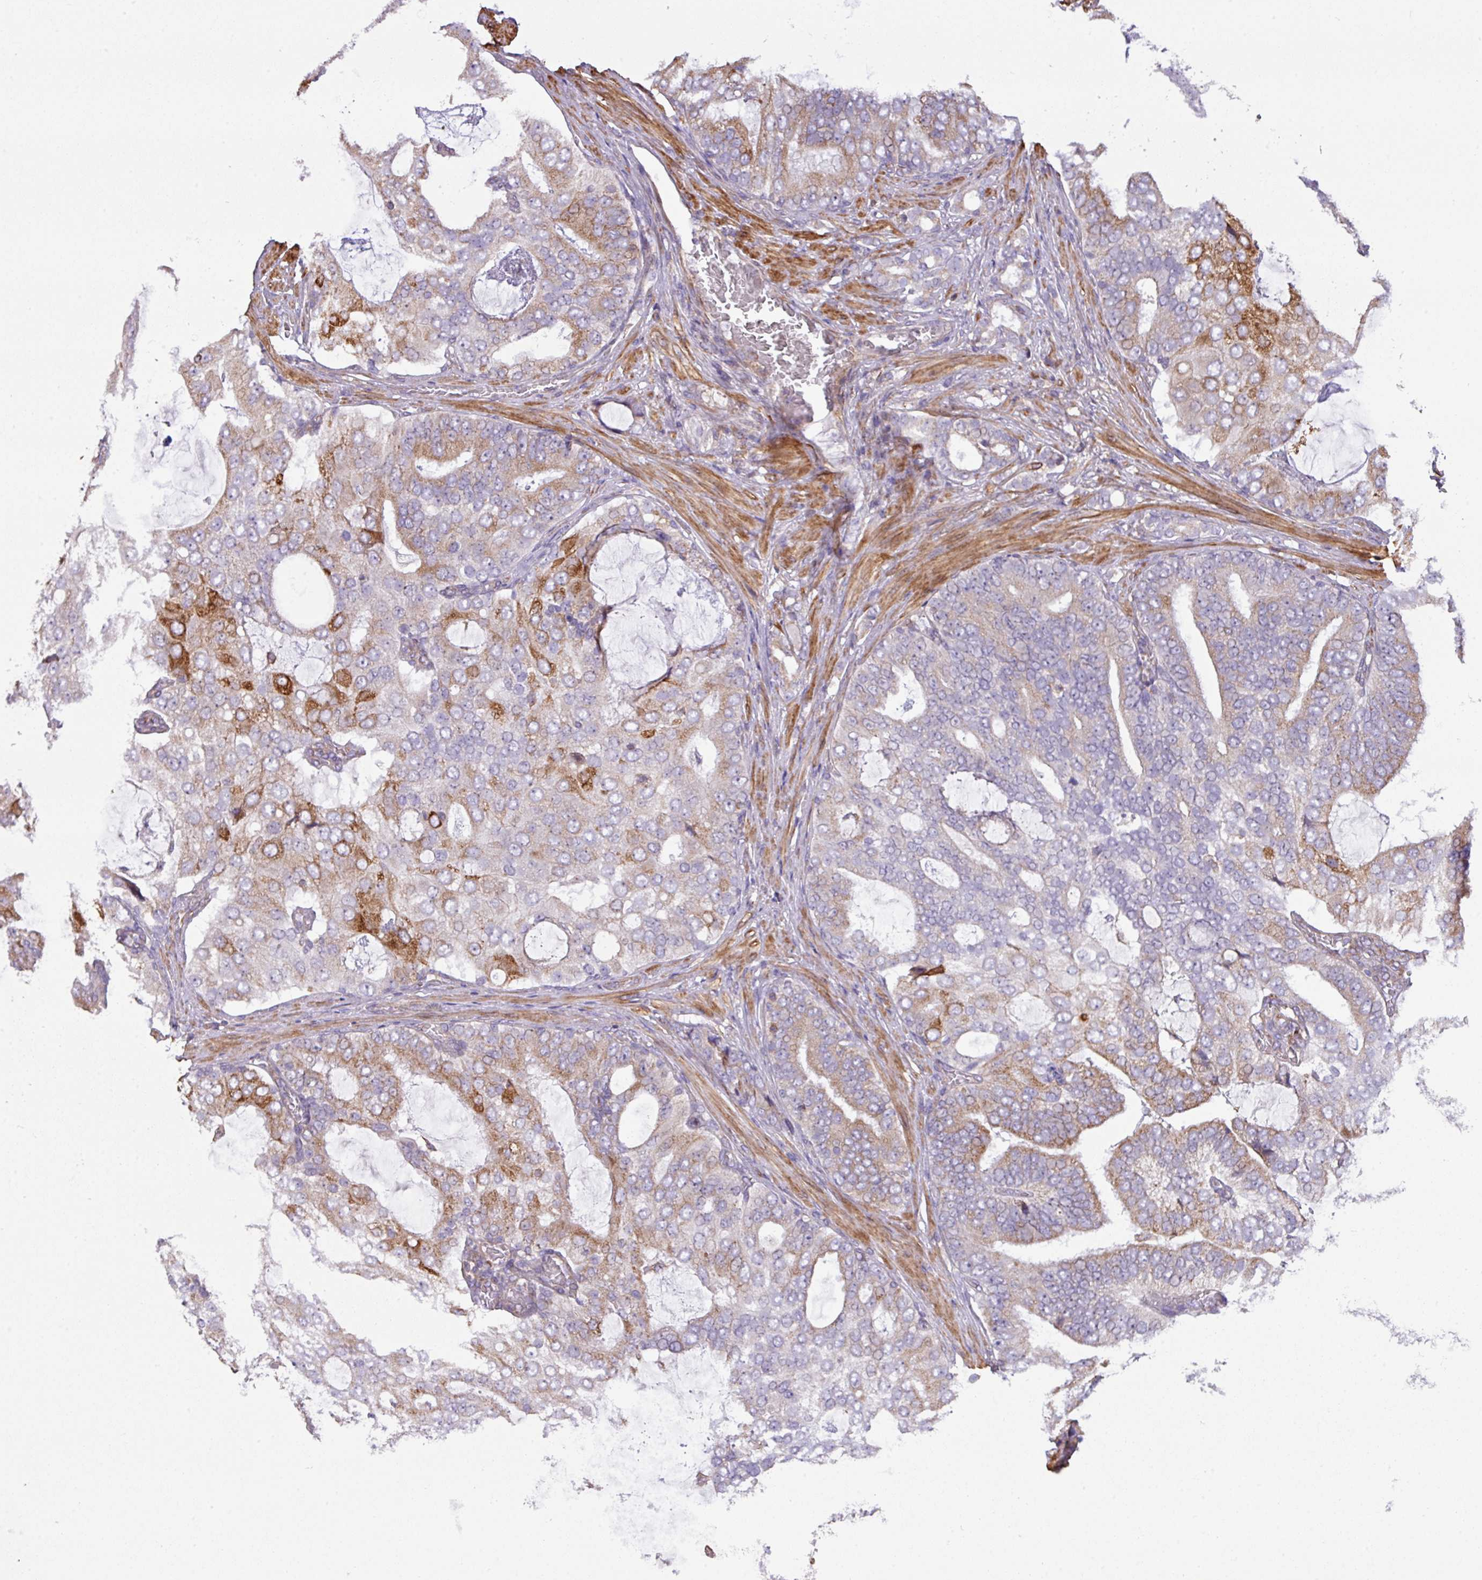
{"staining": {"intensity": "moderate", "quantity": "<25%", "location": "cytoplasmic/membranous"}, "tissue": "prostate cancer", "cell_type": "Tumor cells", "image_type": "cancer", "snomed": [{"axis": "morphology", "description": "Adenocarcinoma, High grade"}, {"axis": "topography", "description": "Prostate"}], "caption": "Immunohistochemical staining of human prostate cancer displays moderate cytoplasmic/membranous protein expression in about <25% of tumor cells.", "gene": "LRRC41", "patient": {"sex": "male", "age": 55}}